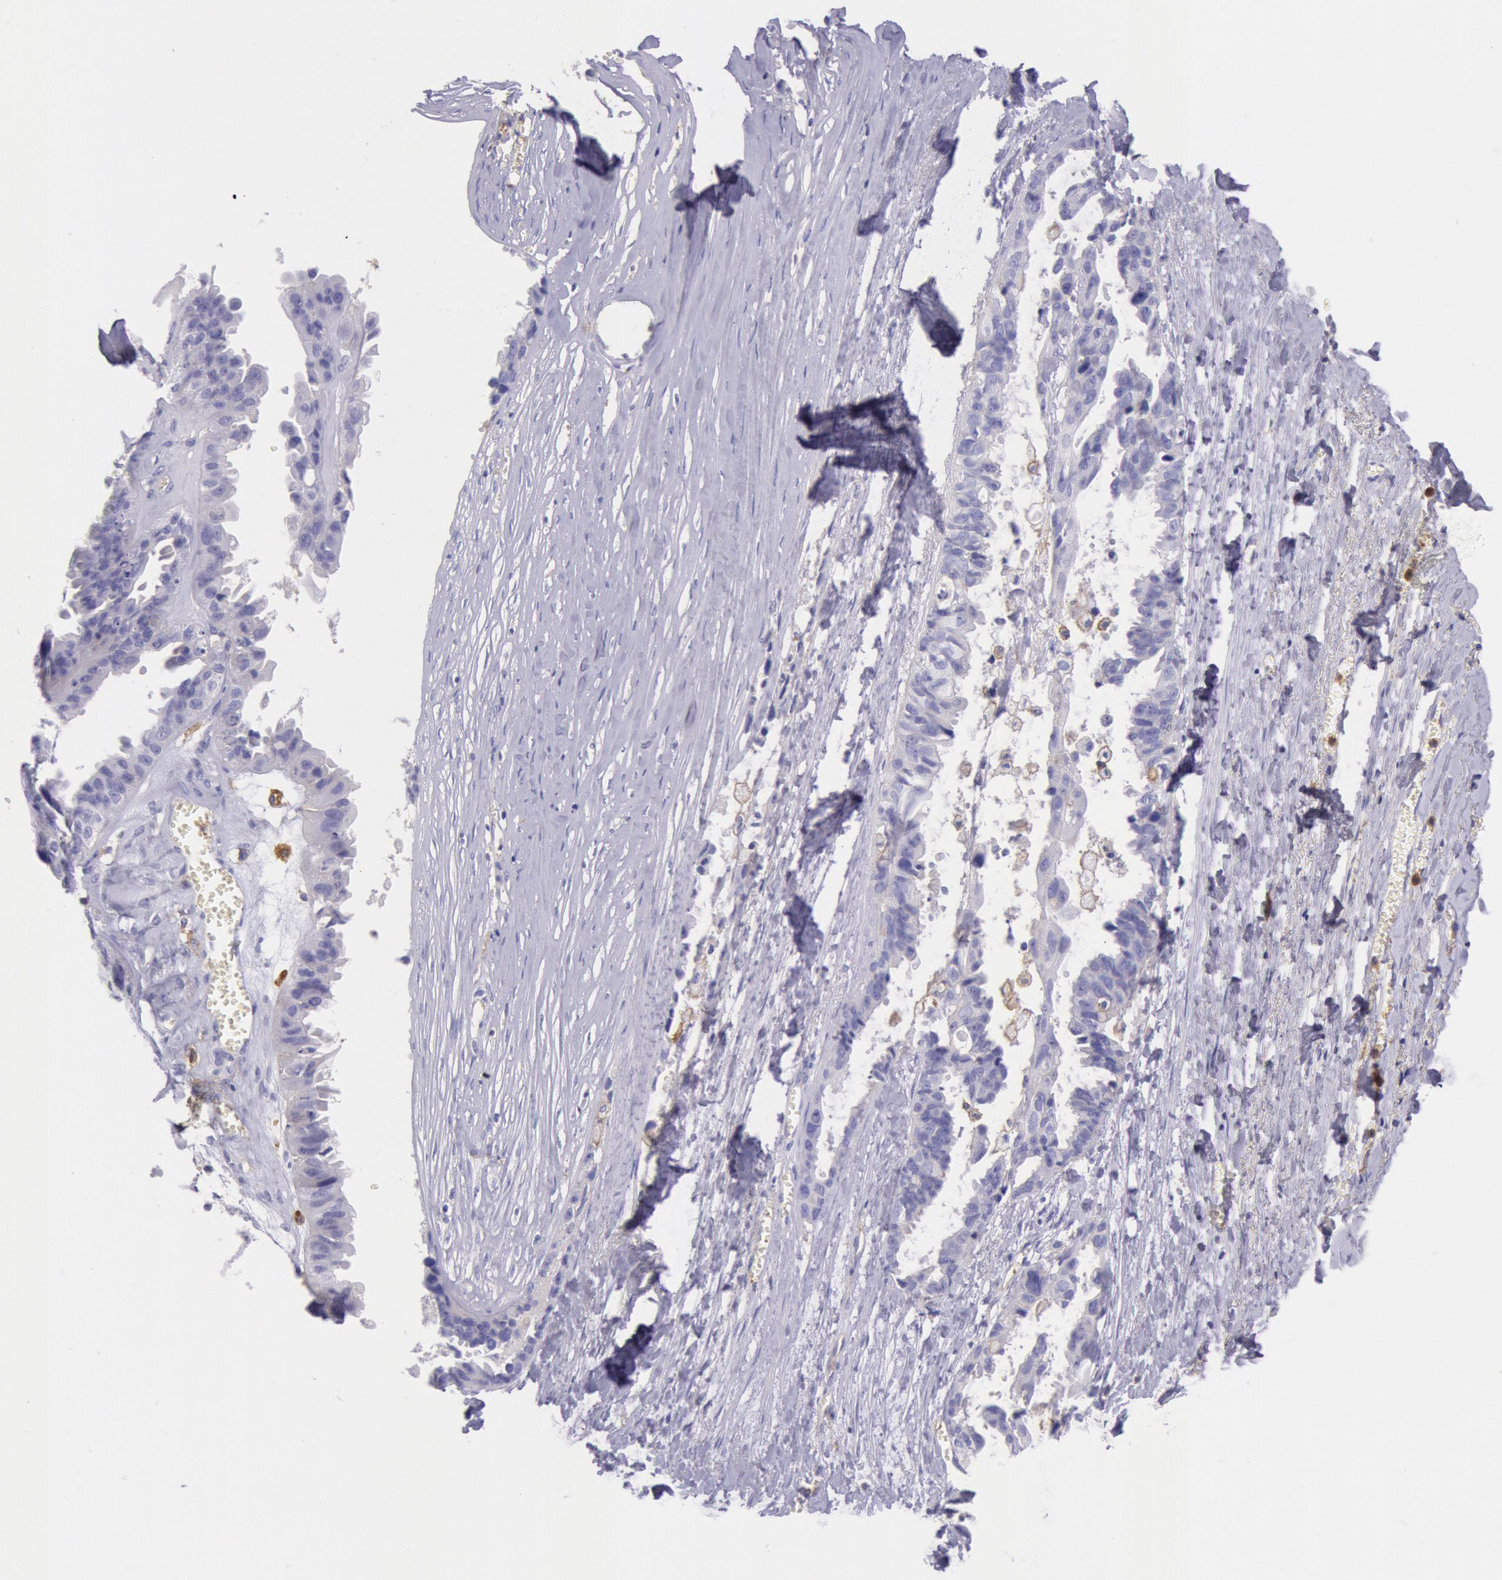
{"staining": {"intensity": "negative", "quantity": "none", "location": "none"}, "tissue": "ovarian cancer", "cell_type": "Tumor cells", "image_type": "cancer", "snomed": [{"axis": "morphology", "description": "Carcinoma, endometroid"}, {"axis": "topography", "description": "Ovary"}], "caption": "A photomicrograph of ovarian endometroid carcinoma stained for a protein reveals no brown staining in tumor cells. The staining is performed using DAB brown chromogen with nuclei counter-stained in using hematoxylin.", "gene": "LYN", "patient": {"sex": "female", "age": 85}}